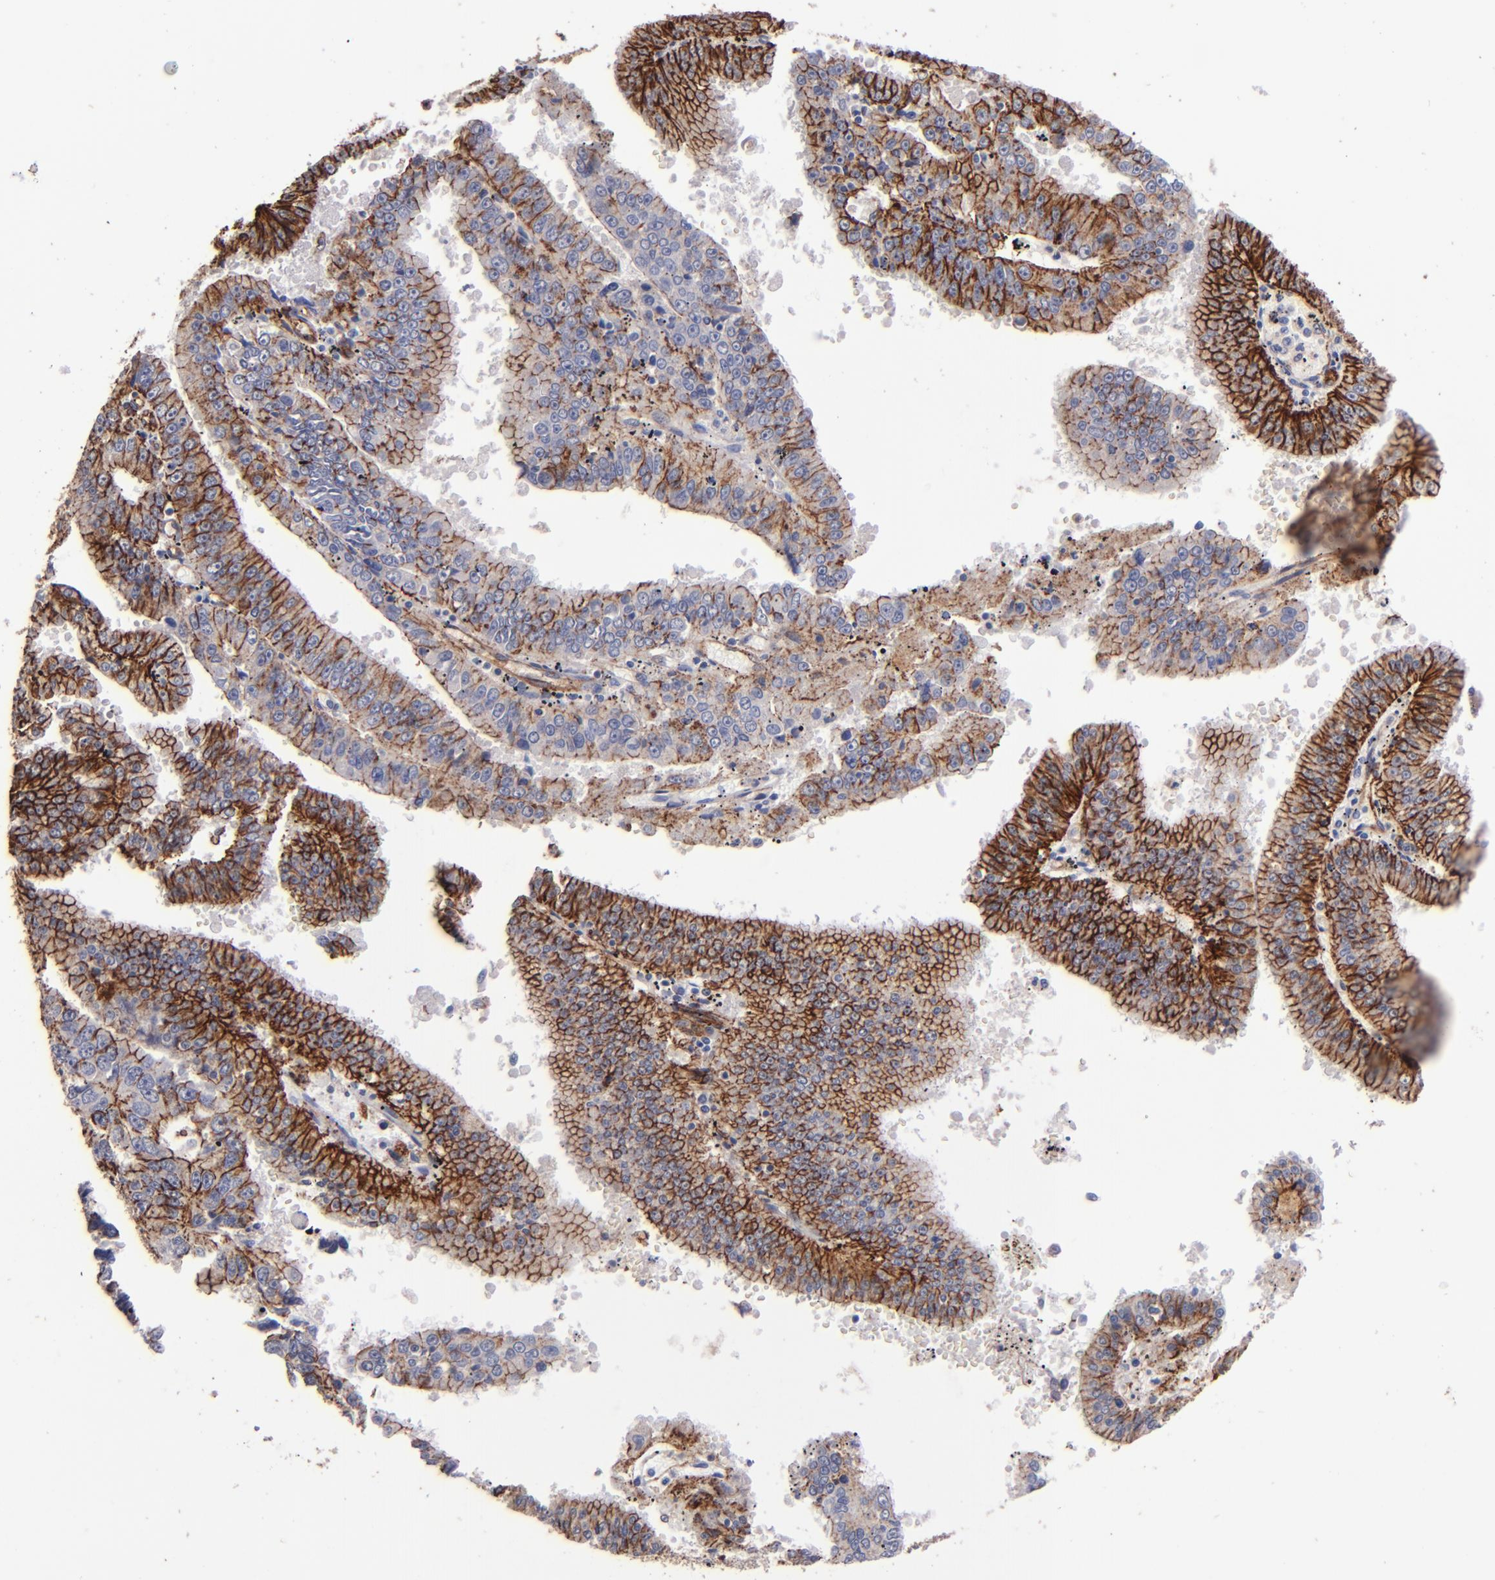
{"staining": {"intensity": "strong", "quantity": ">75%", "location": "cytoplasmic/membranous"}, "tissue": "endometrial cancer", "cell_type": "Tumor cells", "image_type": "cancer", "snomed": [{"axis": "morphology", "description": "Adenocarcinoma, NOS"}, {"axis": "topography", "description": "Endometrium"}], "caption": "High-power microscopy captured an immunohistochemistry micrograph of endometrial adenocarcinoma, revealing strong cytoplasmic/membranous positivity in approximately >75% of tumor cells.", "gene": "CLDN5", "patient": {"sex": "female", "age": 66}}